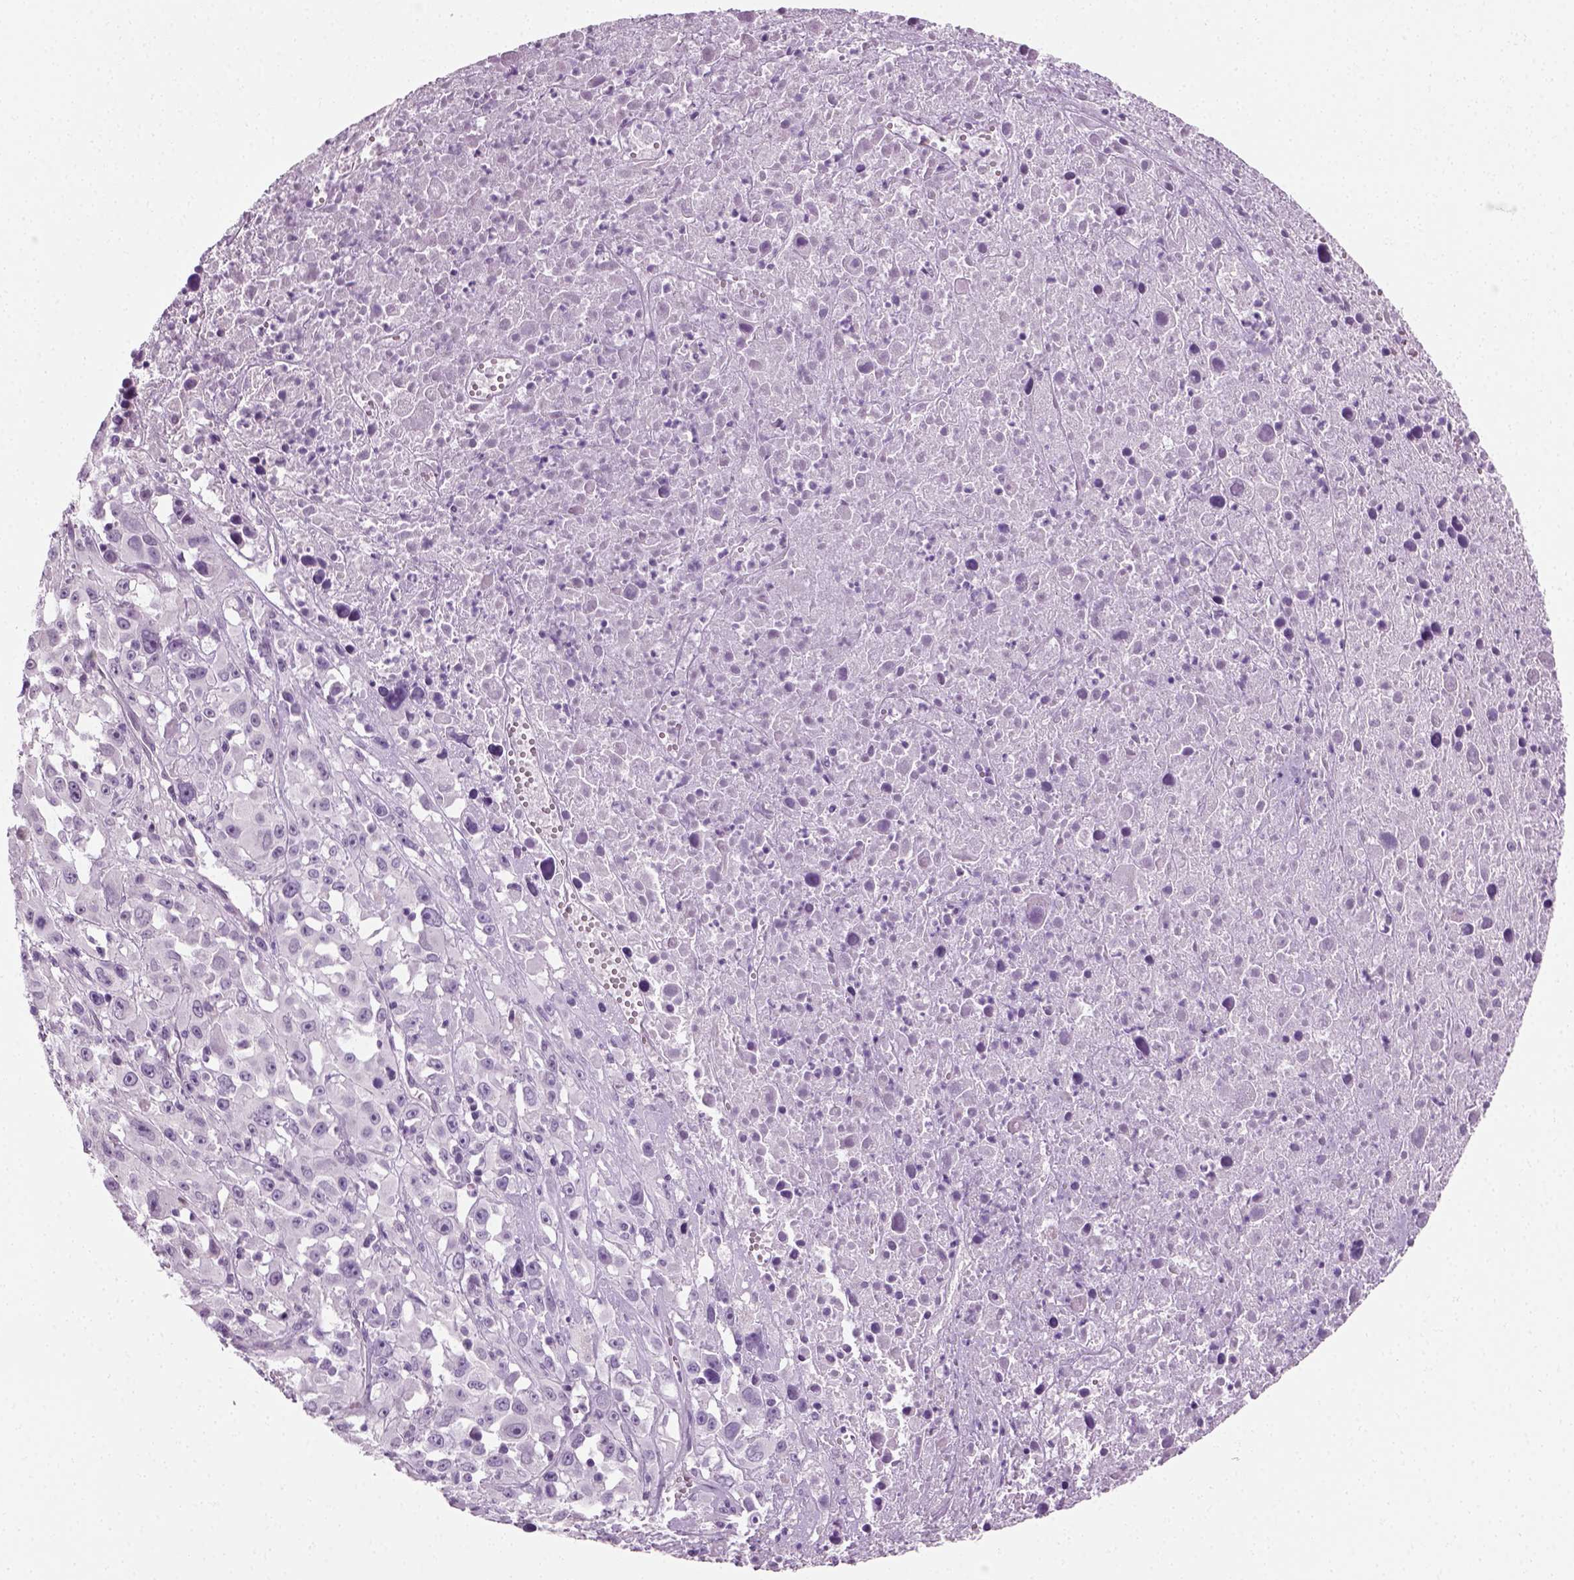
{"staining": {"intensity": "negative", "quantity": "none", "location": "none"}, "tissue": "melanoma", "cell_type": "Tumor cells", "image_type": "cancer", "snomed": [{"axis": "morphology", "description": "Malignant melanoma, Metastatic site"}, {"axis": "topography", "description": "Soft tissue"}], "caption": "Protein analysis of malignant melanoma (metastatic site) shows no significant expression in tumor cells.", "gene": "SPATA31E1", "patient": {"sex": "male", "age": 50}}